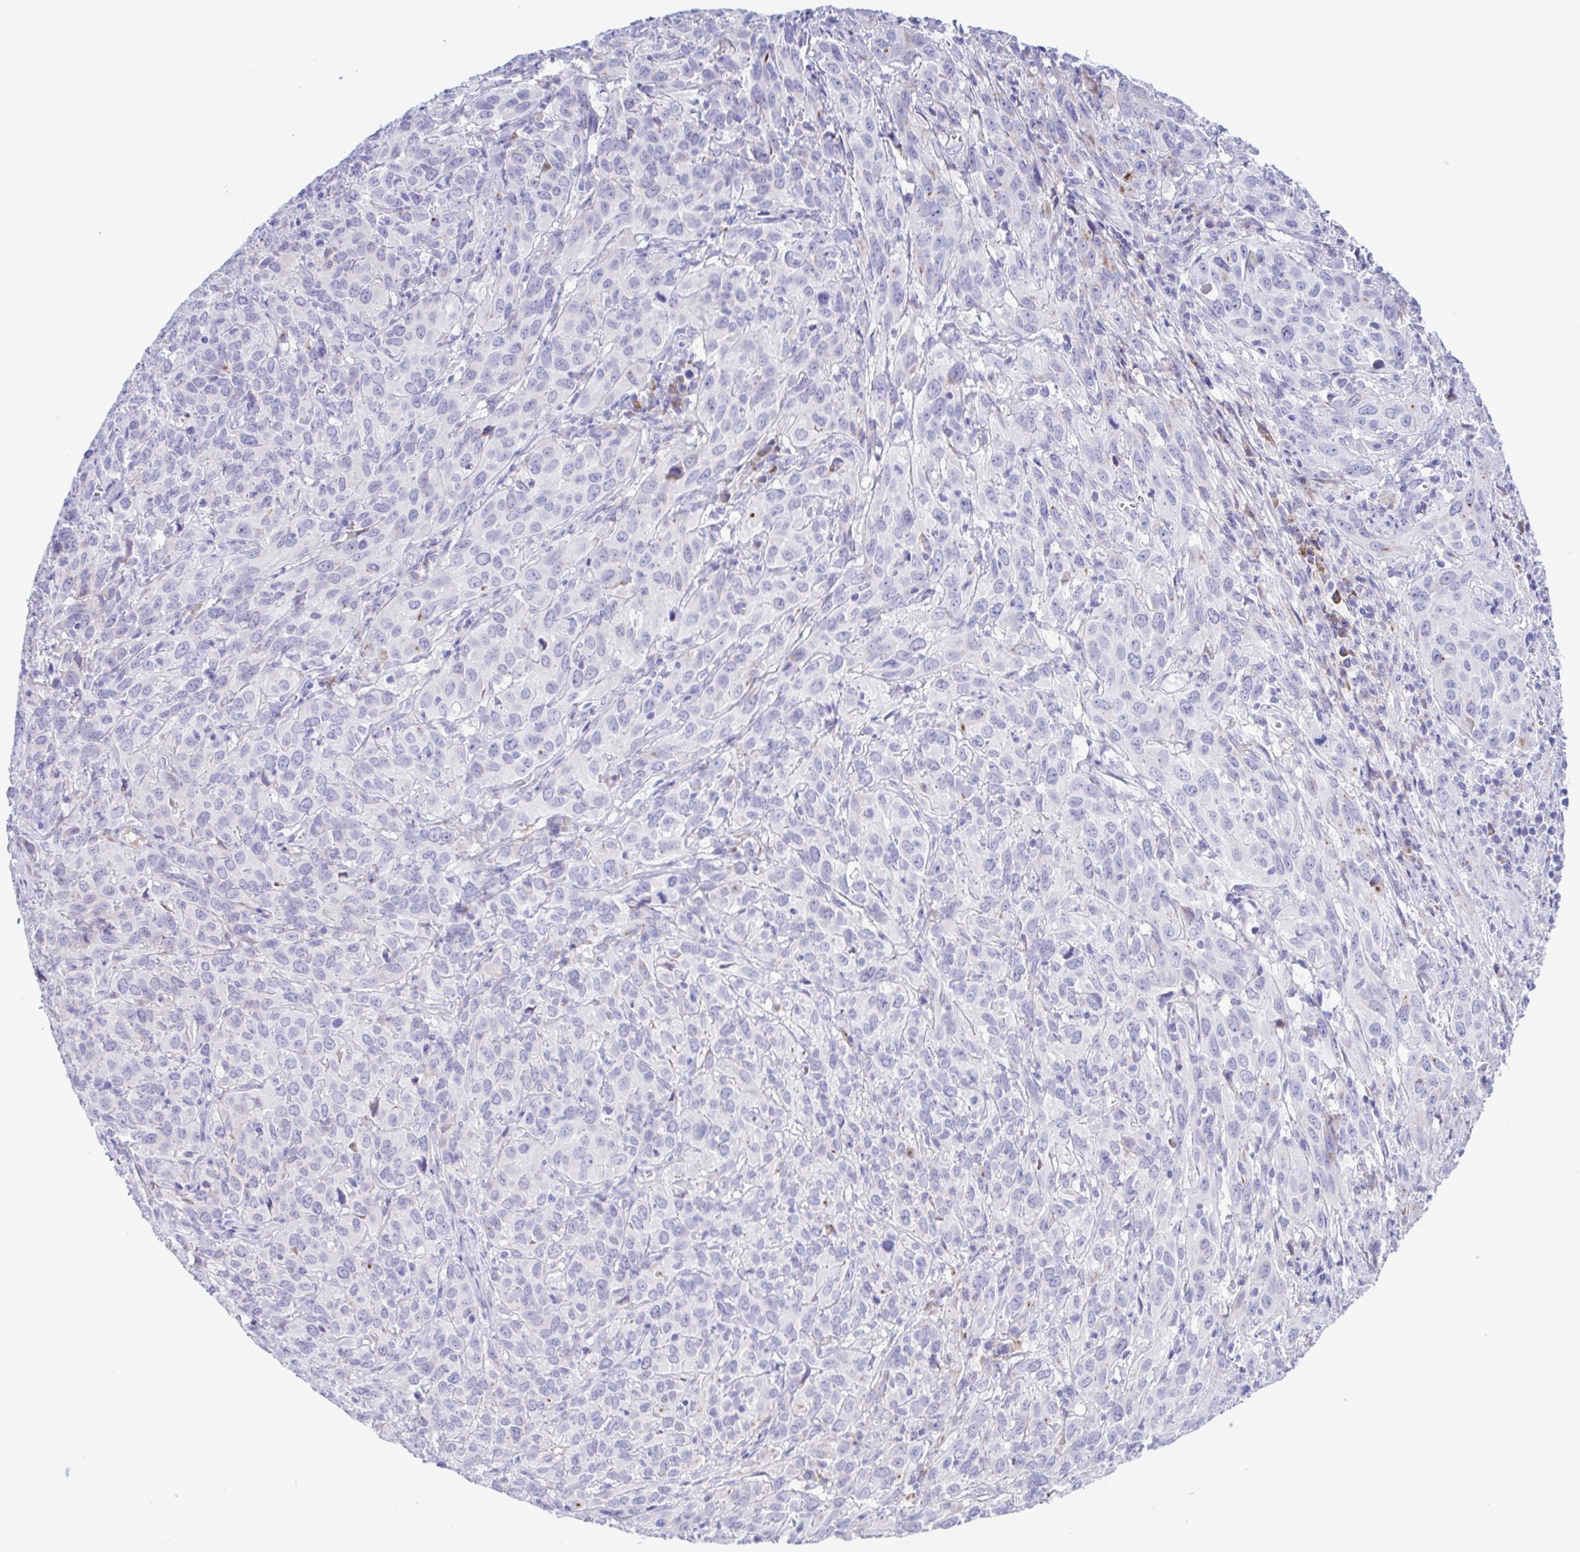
{"staining": {"intensity": "negative", "quantity": "none", "location": "none"}, "tissue": "cervical cancer", "cell_type": "Tumor cells", "image_type": "cancer", "snomed": [{"axis": "morphology", "description": "Squamous cell carcinoma, NOS"}, {"axis": "topography", "description": "Cervix"}], "caption": "This is an IHC histopathology image of human cervical squamous cell carcinoma. There is no expression in tumor cells.", "gene": "GPR17", "patient": {"sex": "female", "age": 51}}